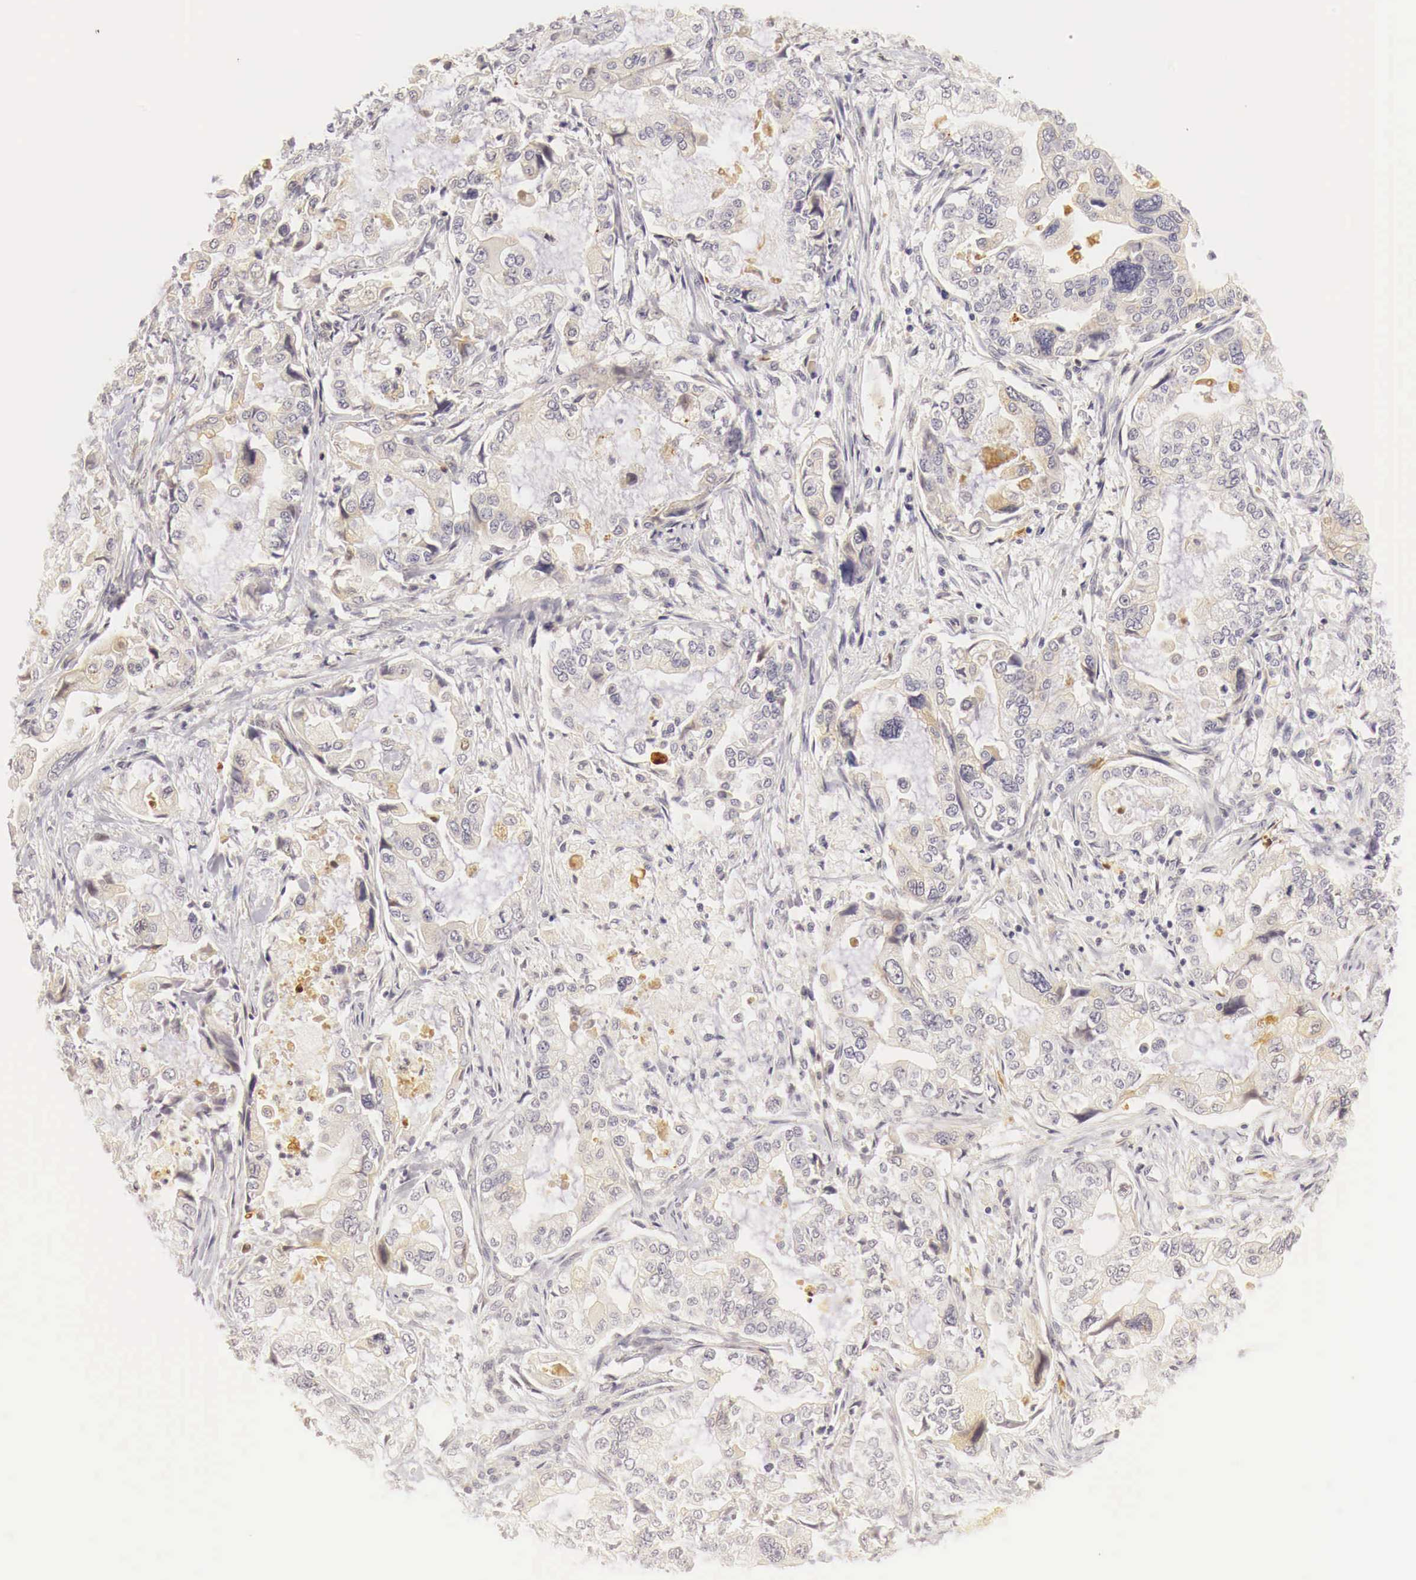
{"staining": {"intensity": "negative", "quantity": "none", "location": "none"}, "tissue": "stomach cancer", "cell_type": "Tumor cells", "image_type": "cancer", "snomed": [{"axis": "morphology", "description": "Adenocarcinoma, NOS"}, {"axis": "topography", "description": "Pancreas"}, {"axis": "topography", "description": "Stomach, upper"}], "caption": "Photomicrograph shows no protein positivity in tumor cells of stomach adenocarcinoma tissue.", "gene": "CASP3", "patient": {"sex": "male", "age": 77}}